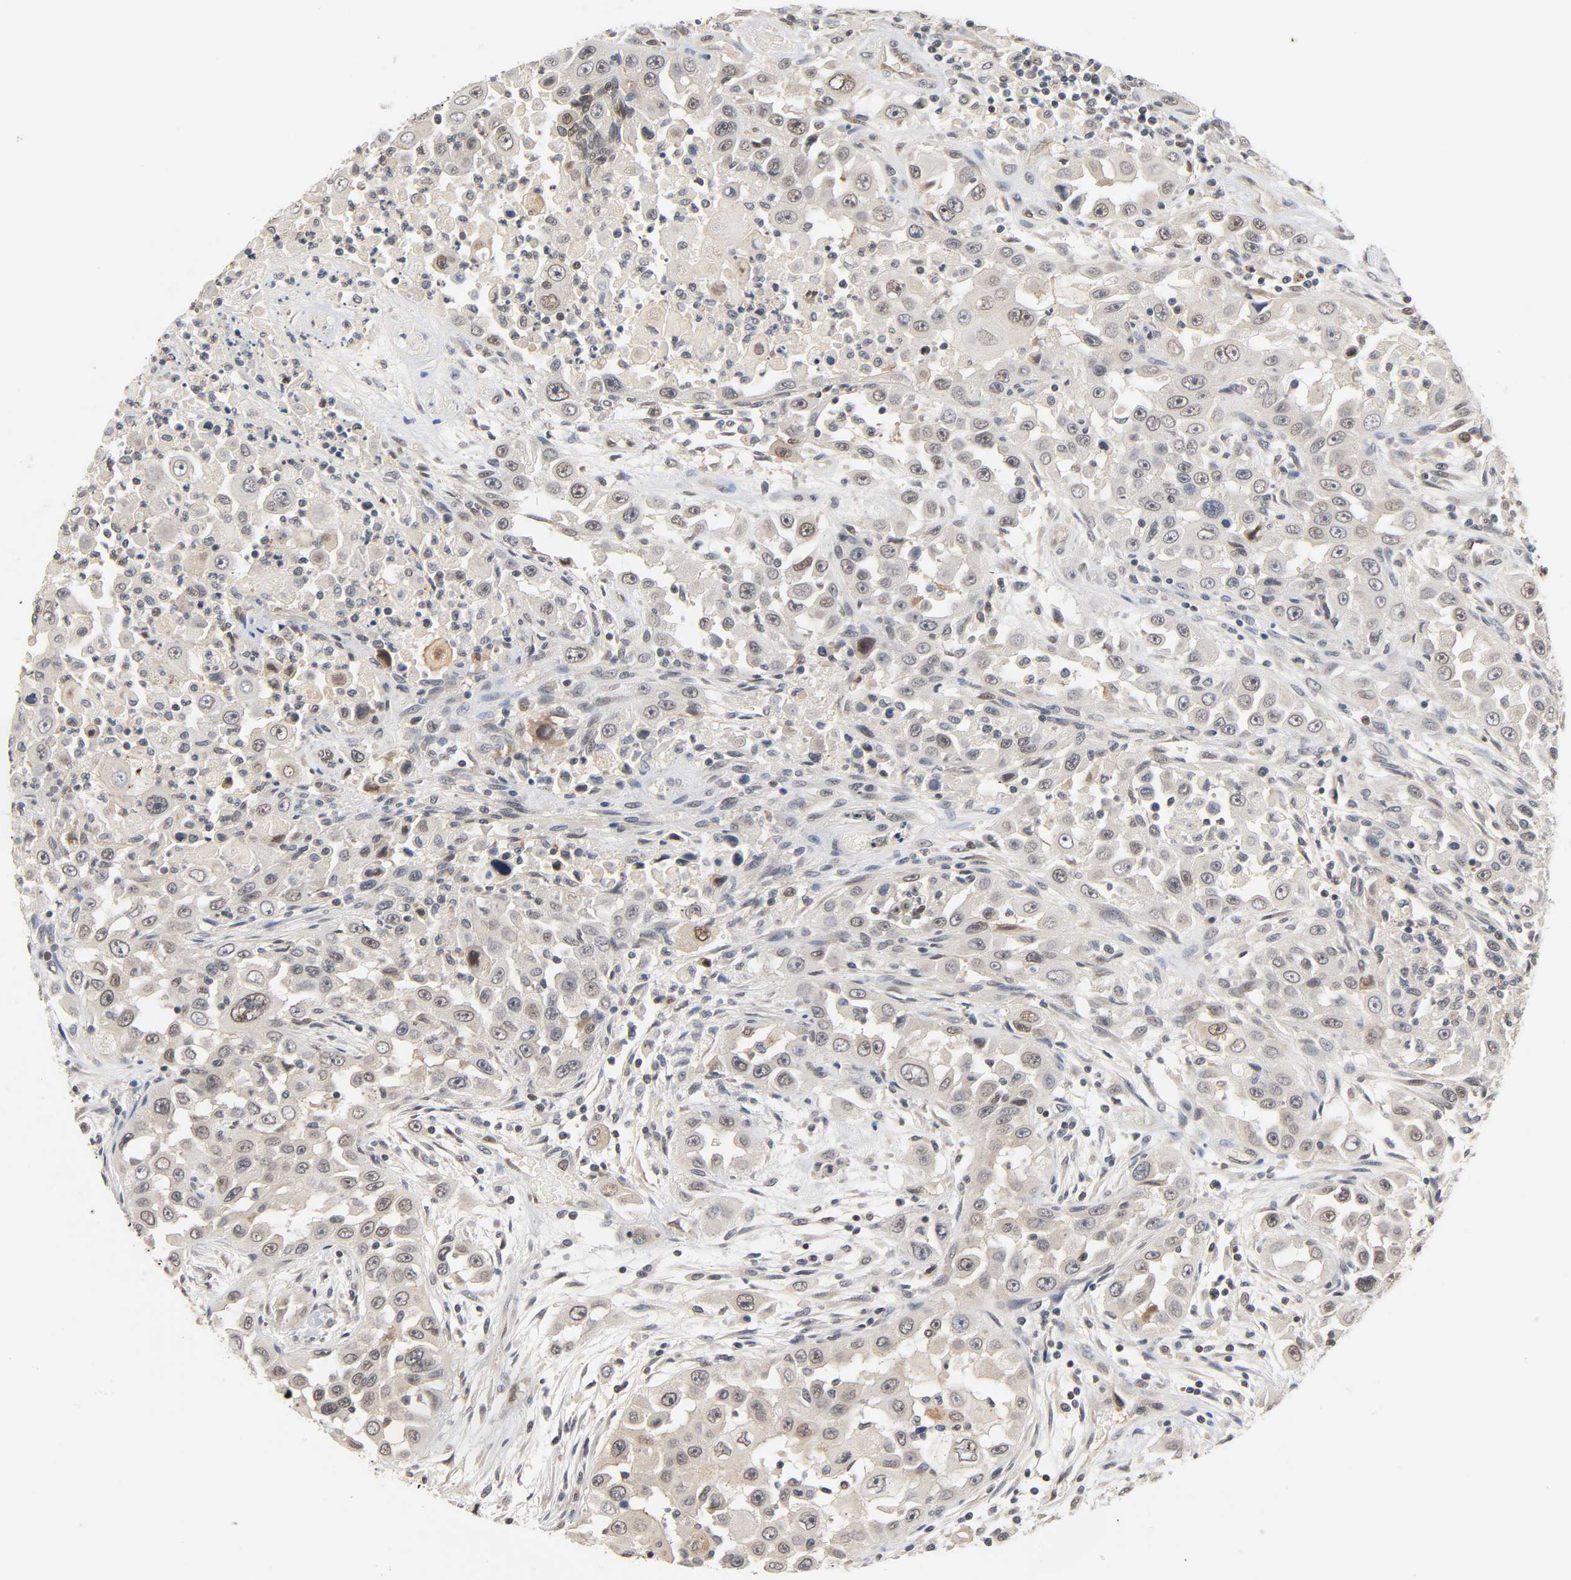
{"staining": {"intensity": "moderate", "quantity": "<25%", "location": "nuclear"}, "tissue": "head and neck cancer", "cell_type": "Tumor cells", "image_type": "cancer", "snomed": [{"axis": "morphology", "description": "Carcinoma, NOS"}, {"axis": "topography", "description": "Head-Neck"}], "caption": "Immunohistochemical staining of human head and neck cancer (carcinoma) reveals low levels of moderate nuclear expression in approximately <25% of tumor cells. (DAB (3,3'-diaminobenzidine) IHC, brown staining for protein, blue staining for nuclei).", "gene": "UBC", "patient": {"sex": "male", "age": 87}}